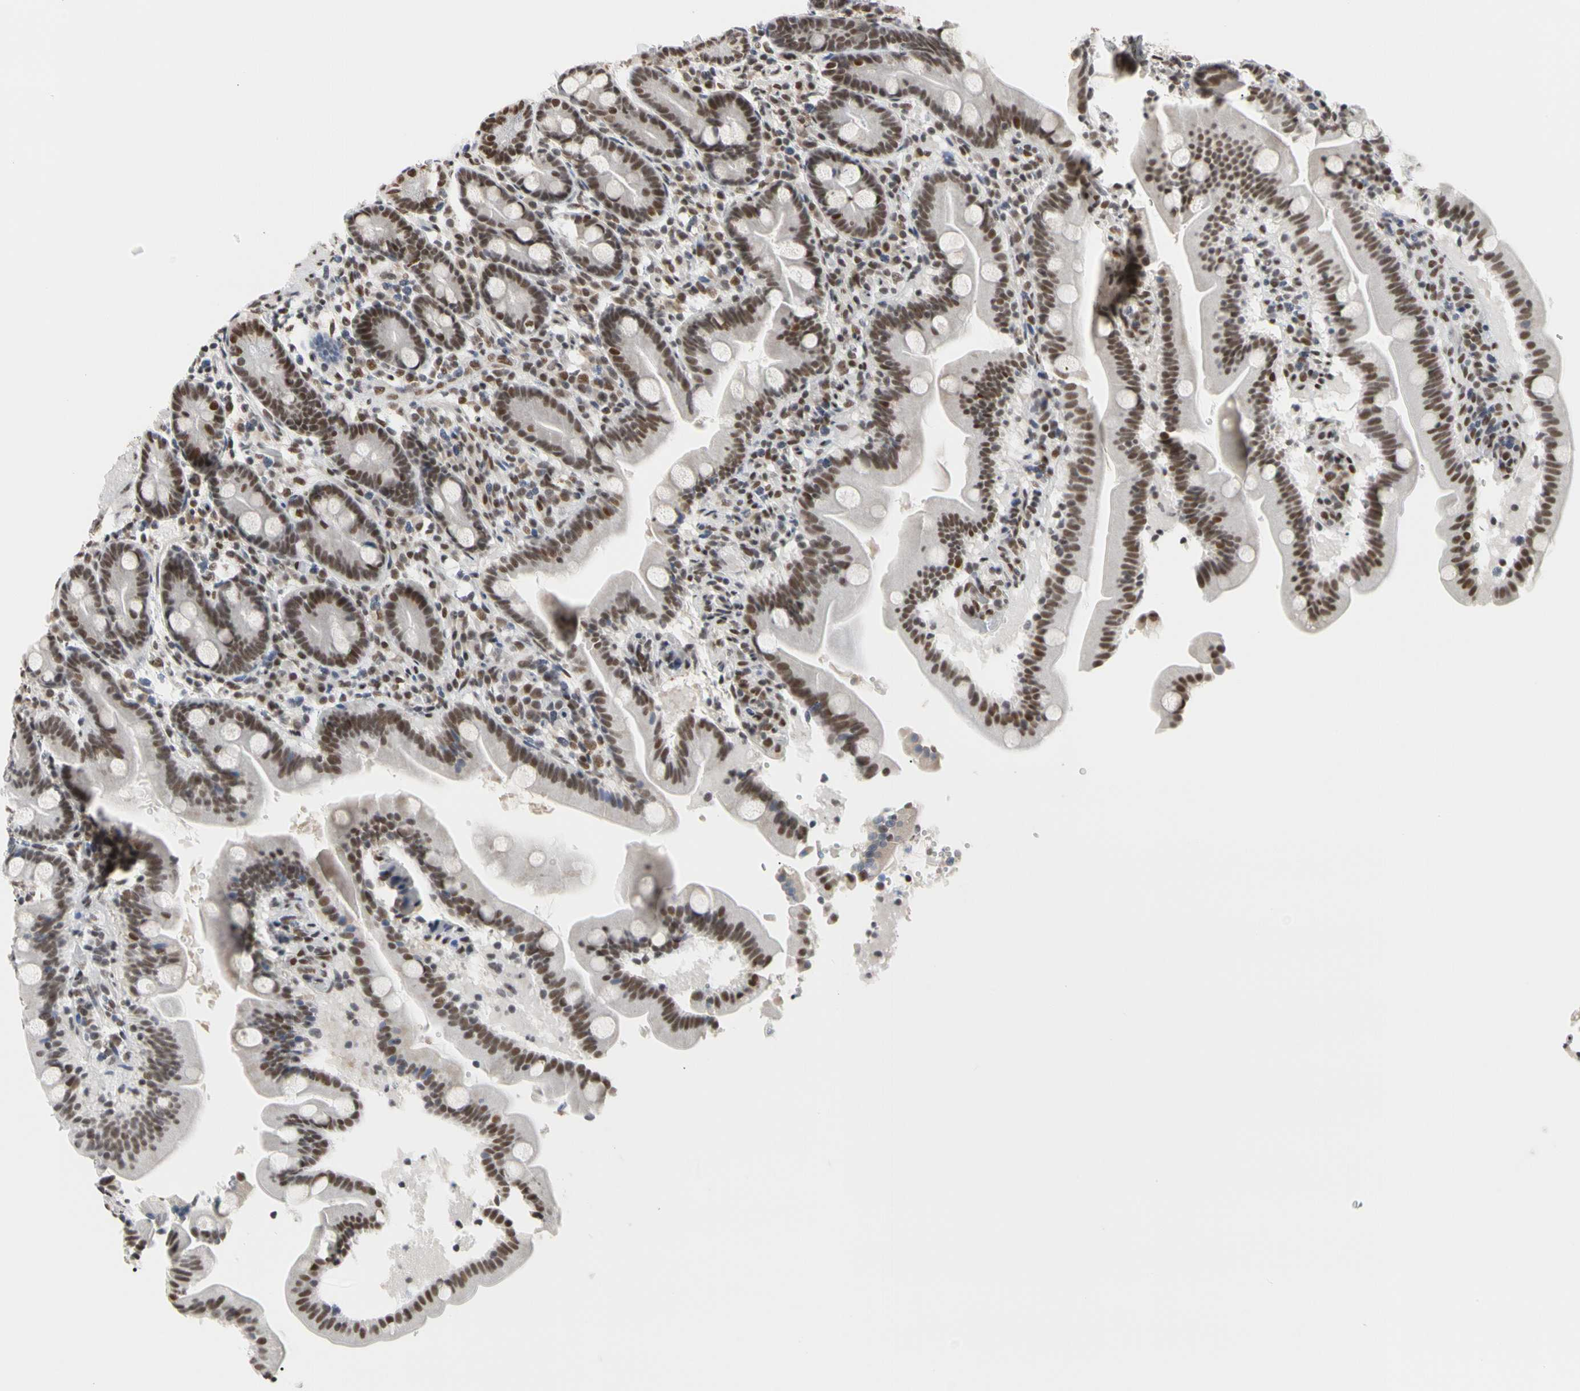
{"staining": {"intensity": "moderate", "quantity": ">75%", "location": "nuclear"}, "tissue": "duodenum", "cell_type": "Glandular cells", "image_type": "normal", "snomed": [{"axis": "morphology", "description": "Normal tissue, NOS"}, {"axis": "topography", "description": "Duodenum"}], "caption": "Benign duodenum exhibits moderate nuclear expression in approximately >75% of glandular cells (IHC, brightfield microscopy, high magnification)..", "gene": "FAM98B", "patient": {"sex": "male", "age": 54}}